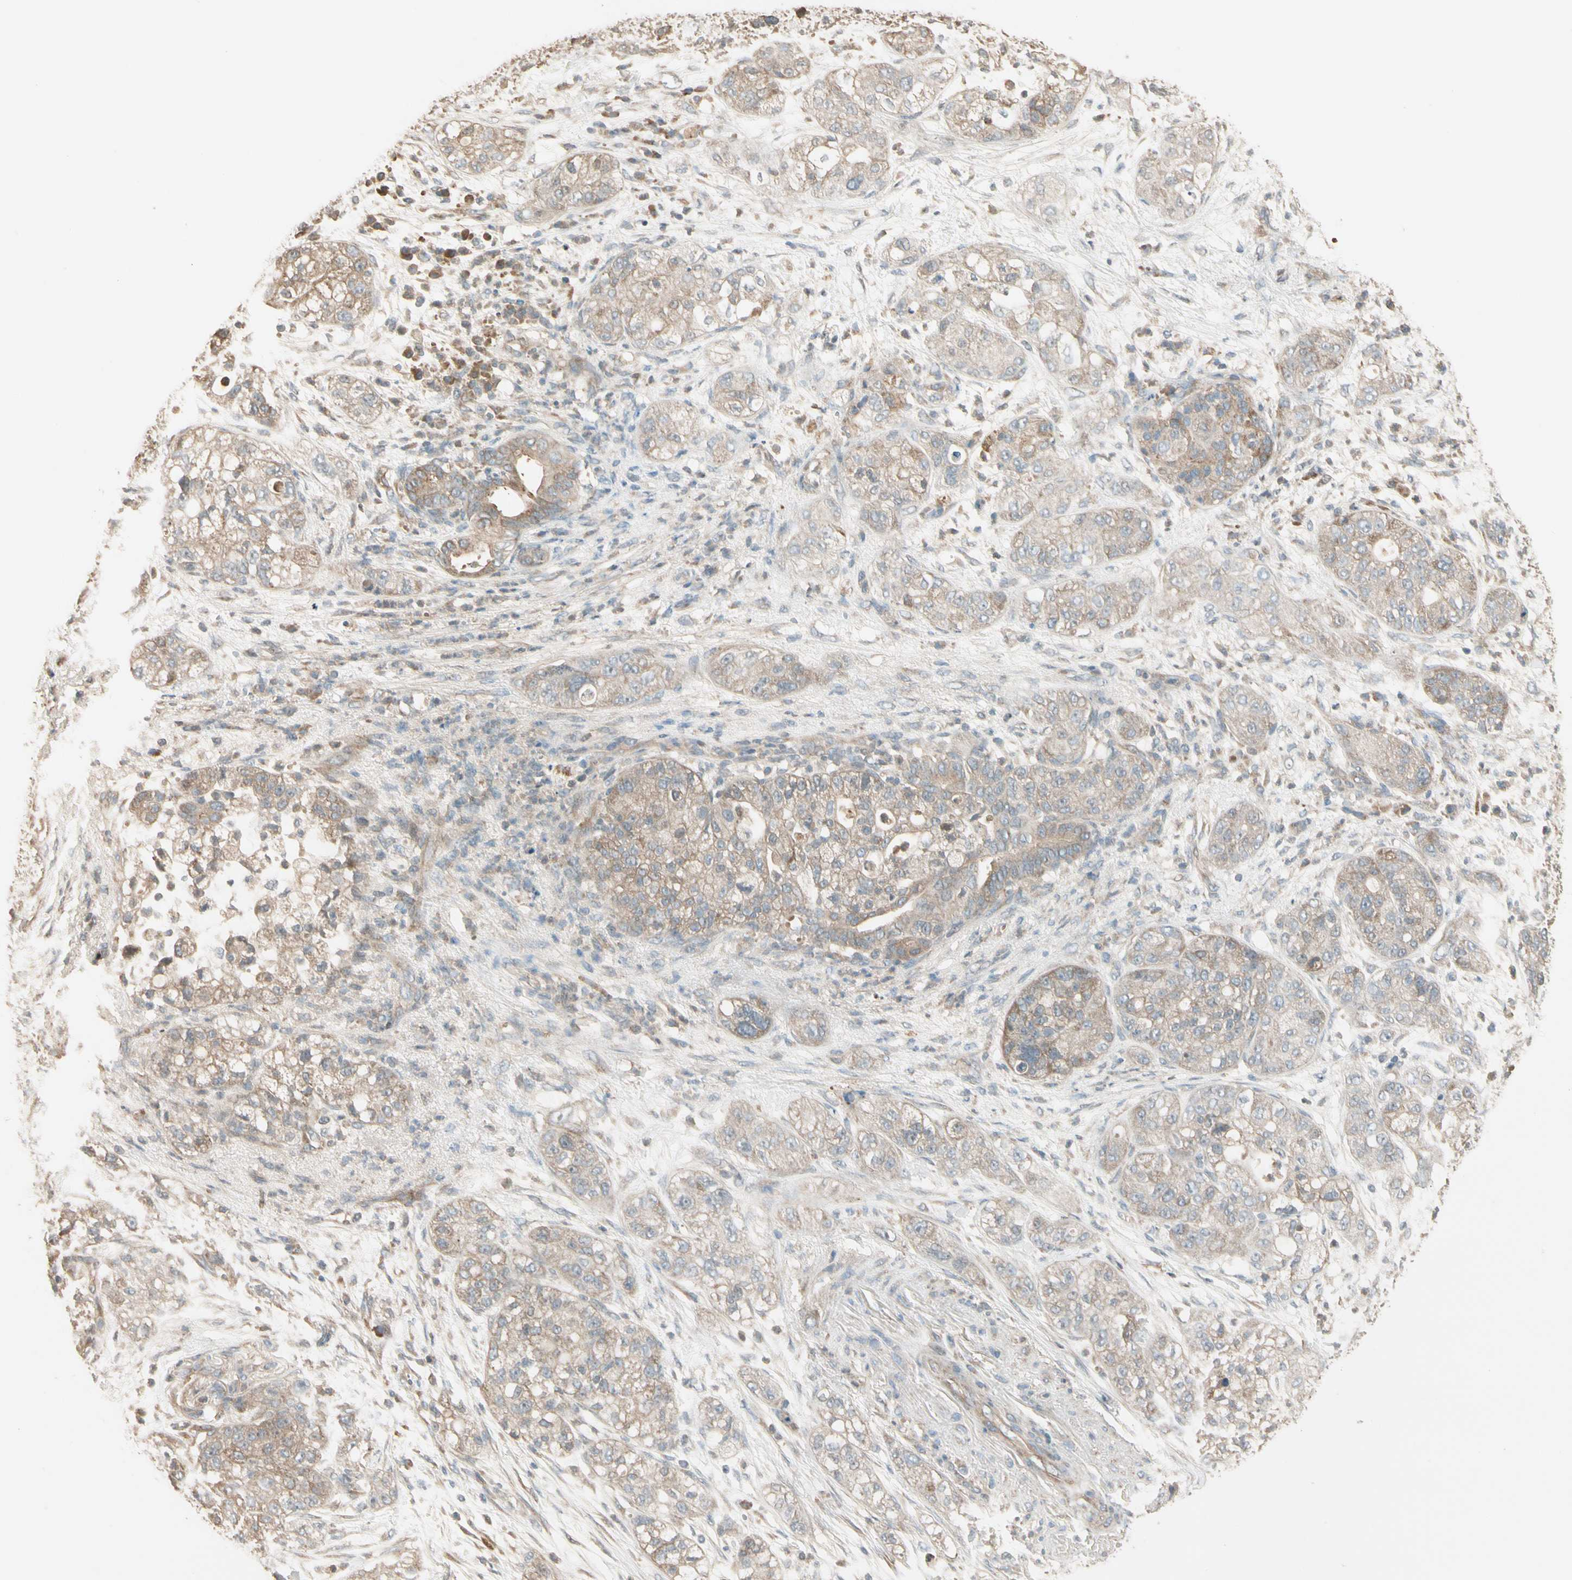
{"staining": {"intensity": "weak", "quantity": ">75%", "location": "cytoplasmic/membranous"}, "tissue": "pancreatic cancer", "cell_type": "Tumor cells", "image_type": "cancer", "snomed": [{"axis": "morphology", "description": "Adenocarcinoma, NOS"}, {"axis": "topography", "description": "Pancreas"}], "caption": "Pancreatic adenocarcinoma was stained to show a protein in brown. There is low levels of weak cytoplasmic/membranous expression in approximately >75% of tumor cells.", "gene": "TNFRSF21", "patient": {"sex": "female", "age": 78}}